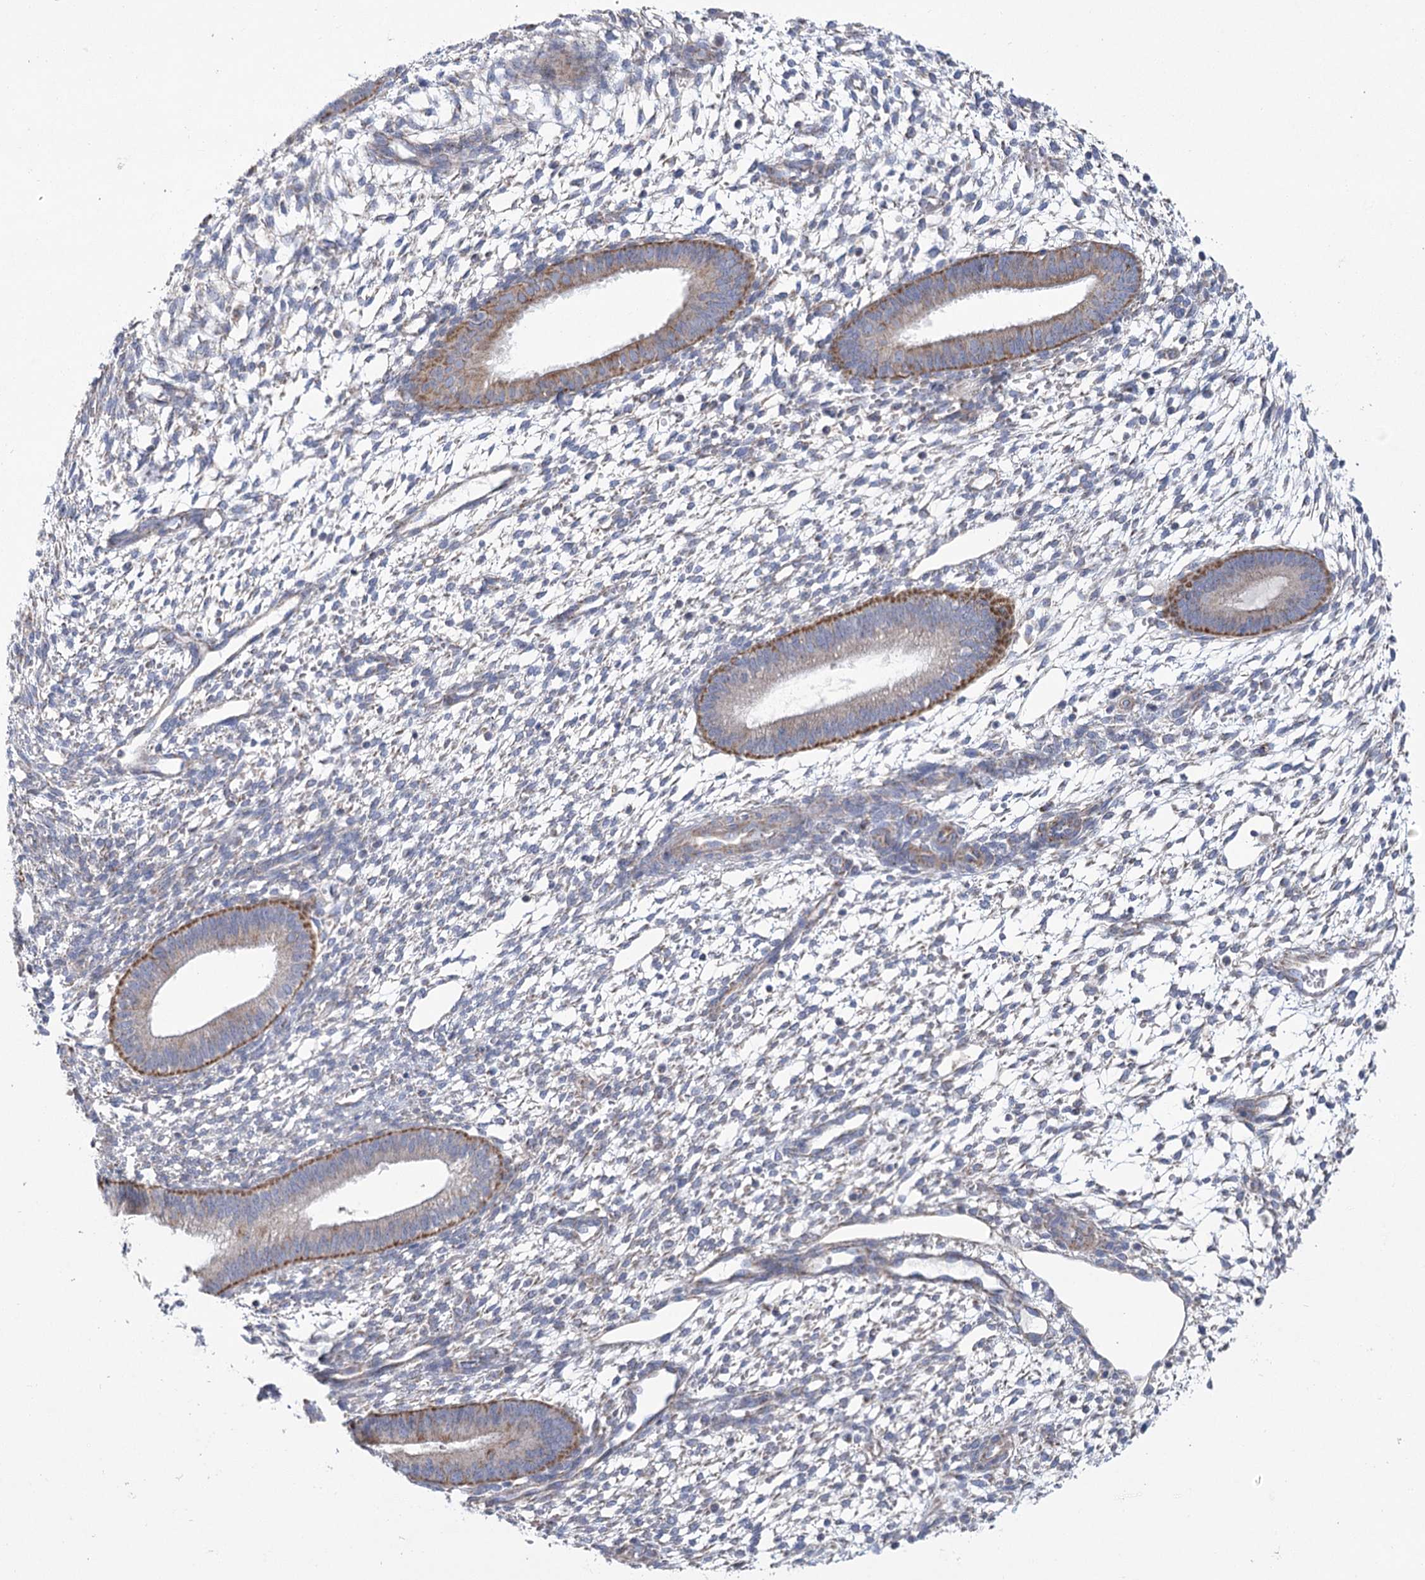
{"staining": {"intensity": "negative", "quantity": "none", "location": "none"}, "tissue": "endometrium", "cell_type": "Cells in endometrial stroma", "image_type": "normal", "snomed": [{"axis": "morphology", "description": "Normal tissue, NOS"}, {"axis": "topography", "description": "Endometrium"}], "caption": "Immunohistochemical staining of benign human endometrium shows no significant expression in cells in endometrial stroma.", "gene": "SNX7", "patient": {"sex": "female", "age": 46}}